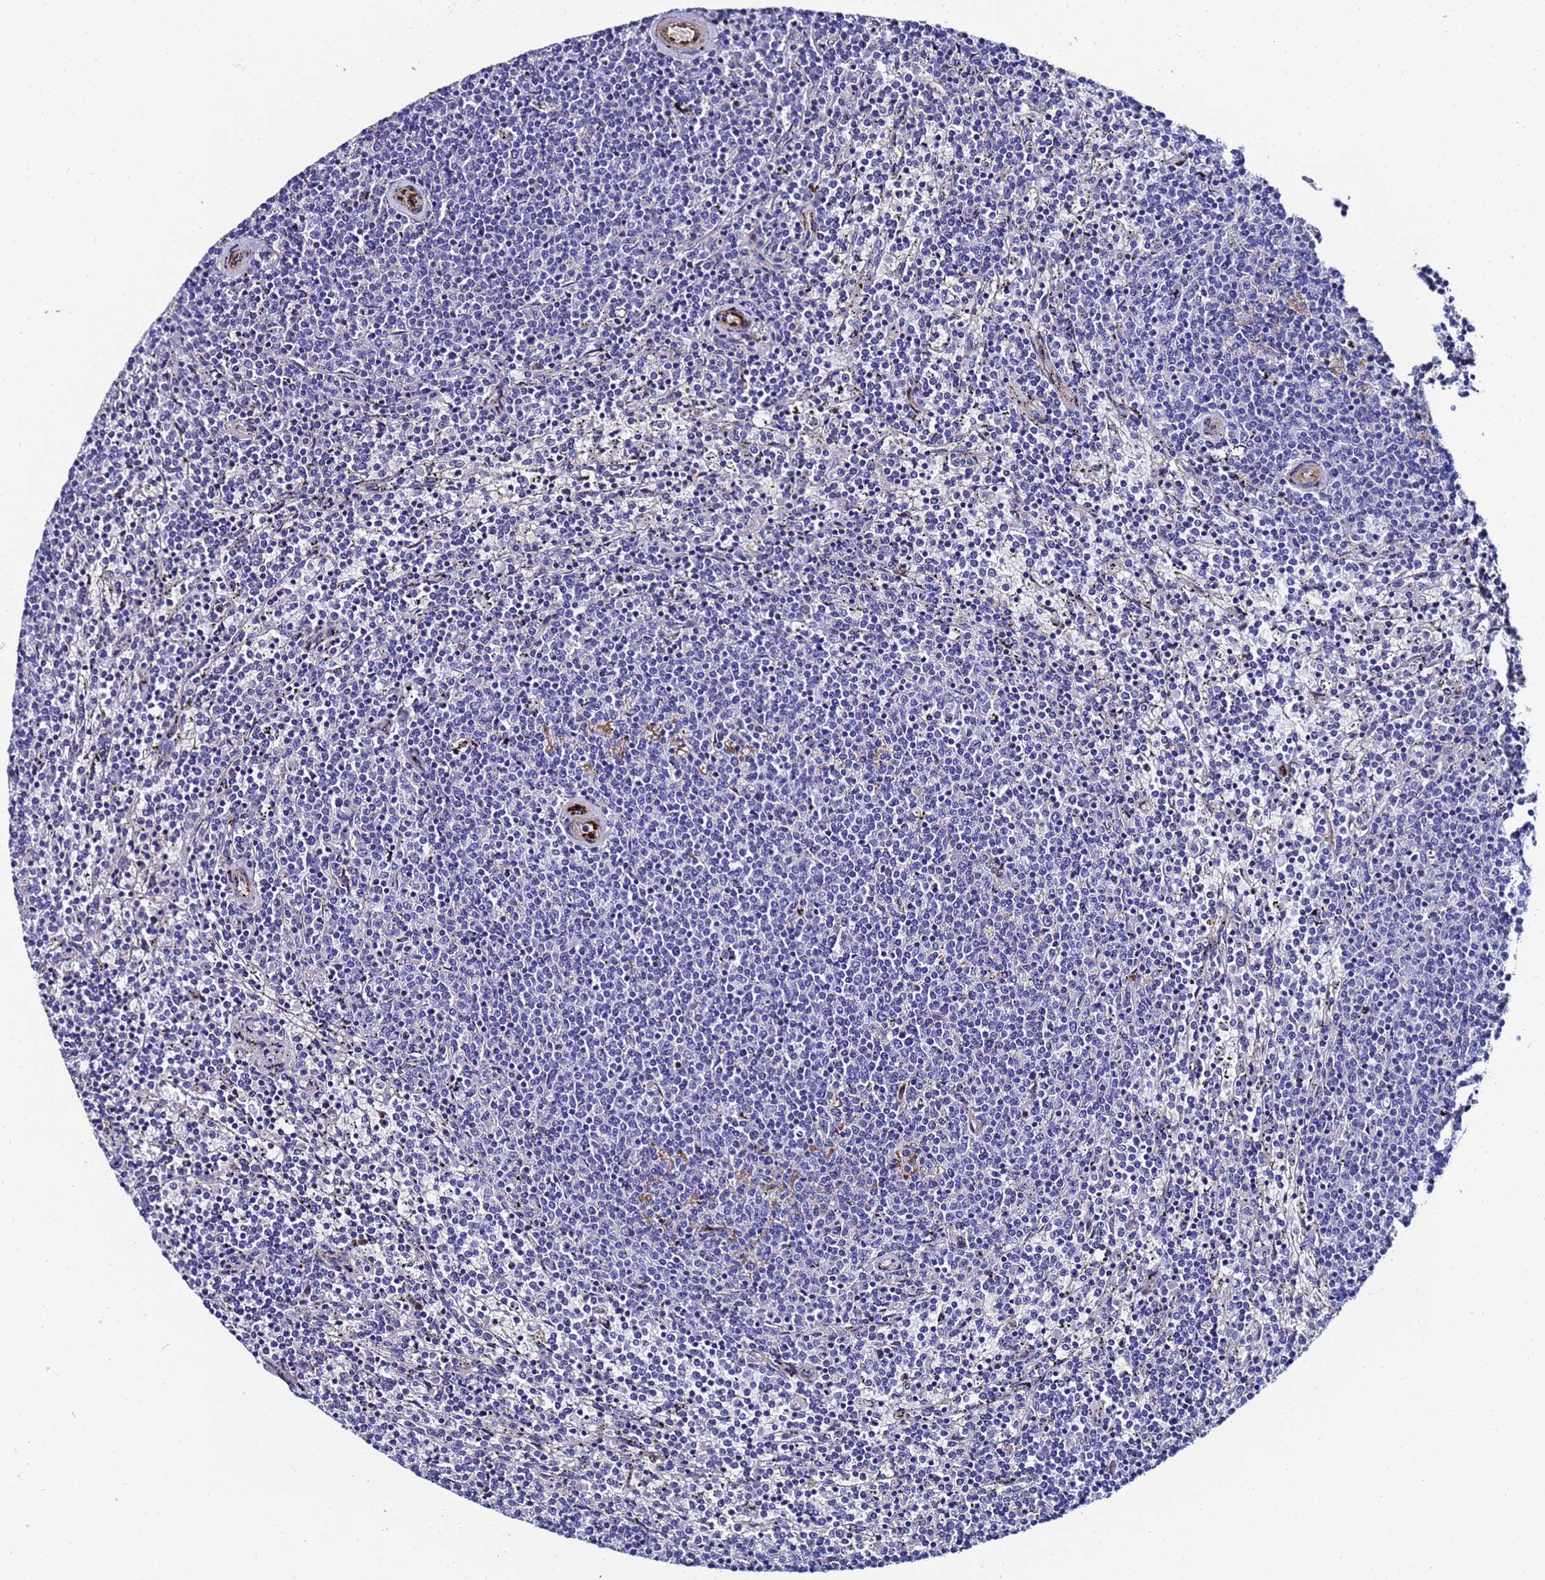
{"staining": {"intensity": "negative", "quantity": "none", "location": "none"}, "tissue": "lymphoma", "cell_type": "Tumor cells", "image_type": "cancer", "snomed": [{"axis": "morphology", "description": "Malignant lymphoma, non-Hodgkin's type, Low grade"}, {"axis": "topography", "description": "Spleen"}], "caption": "This is an IHC histopathology image of lymphoma. There is no positivity in tumor cells.", "gene": "ADIPOQ", "patient": {"sex": "female", "age": 50}}